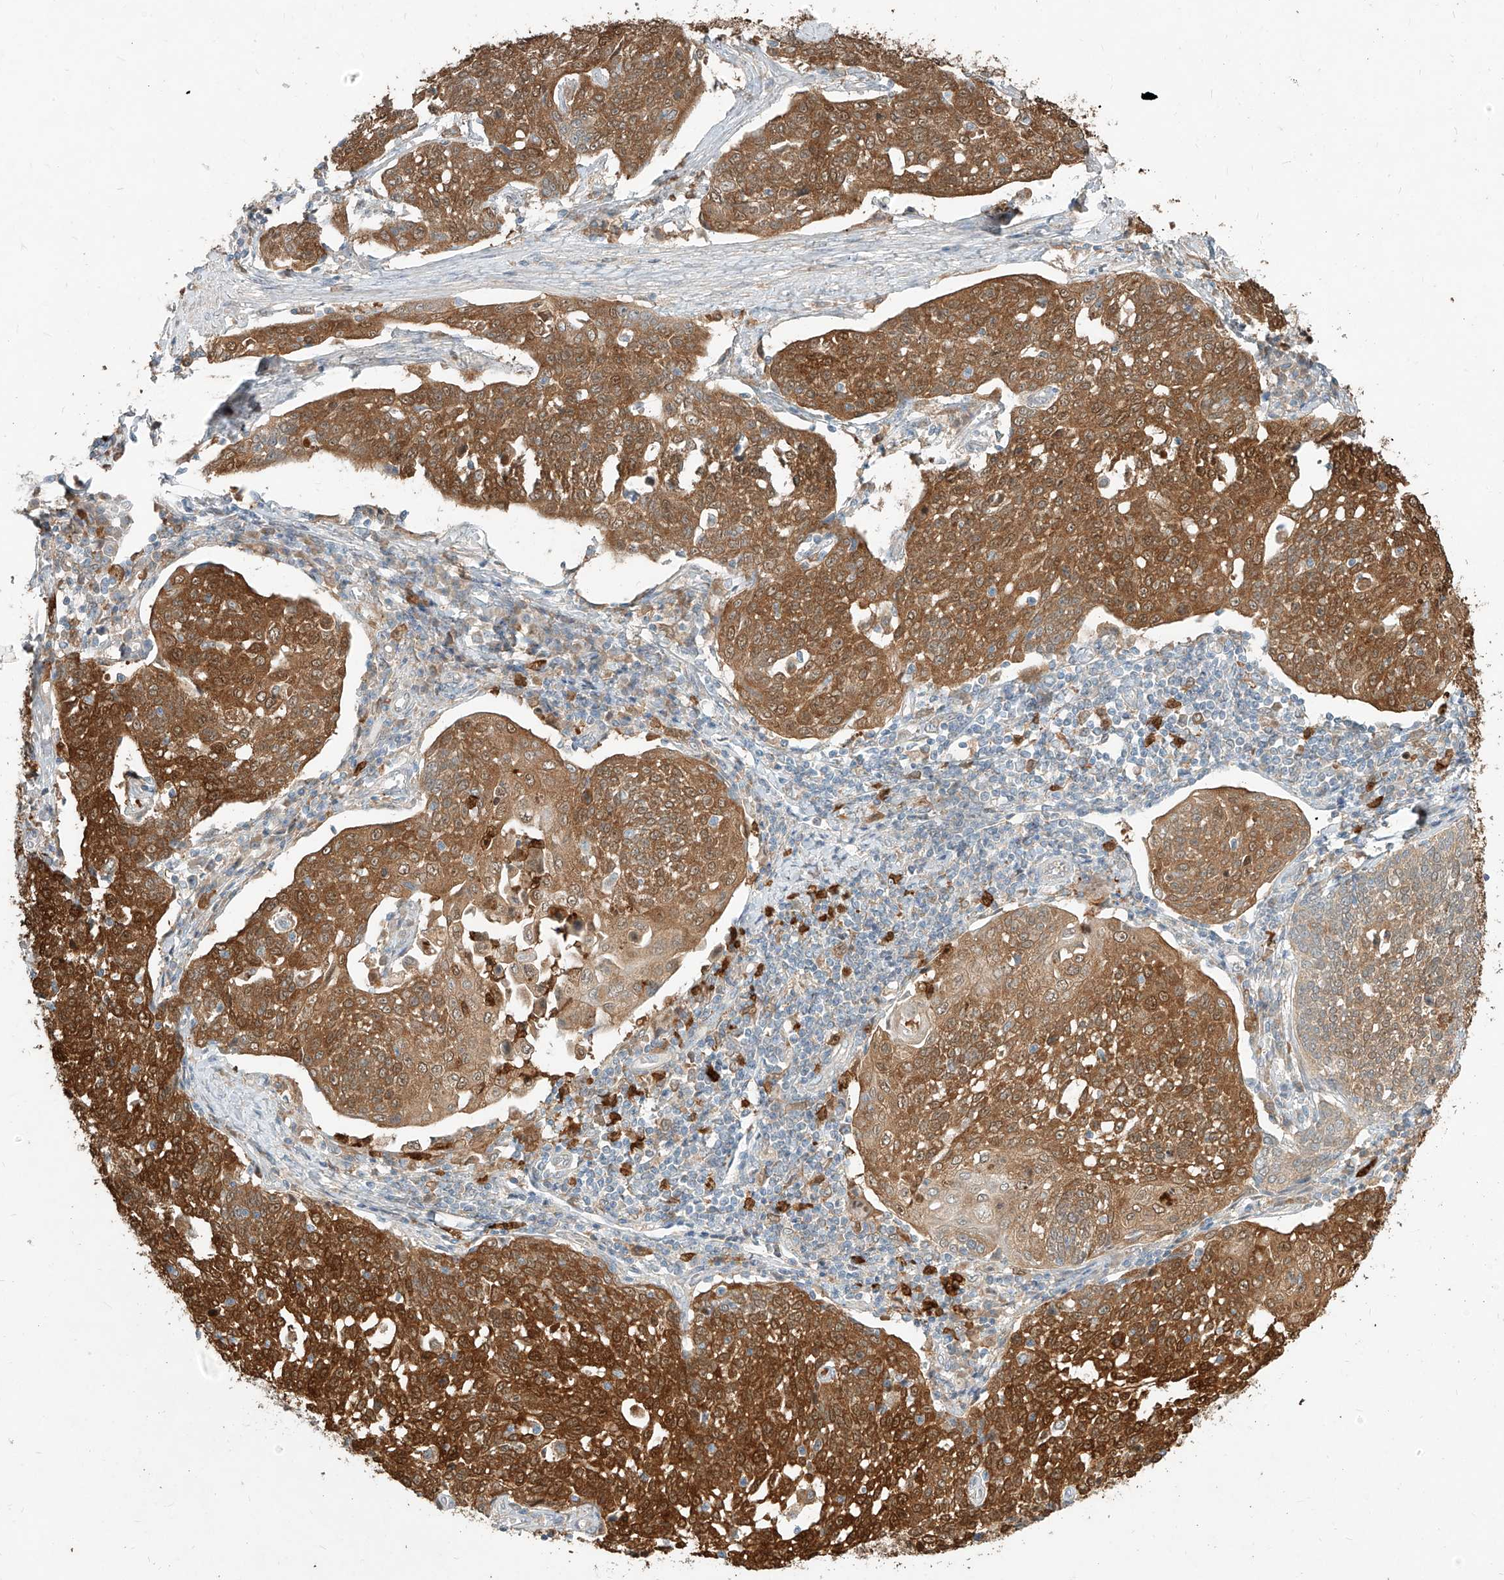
{"staining": {"intensity": "moderate", "quantity": ">75%", "location": "cytoplasmic/membranous"}, "tissue": "cervical cancer", "cell_type": "Tumor cells", "image_type": "cancer", "snomed": [{"axis": "morphology", "description": "Squamous cell carcinoma, NOS"}, {"axis": "topography", "description": "Cervix"}], "caption": "This is an image of IHC staining of cervical cancer, which shows moderate staining in the cytoplasmic/membranous of tumor cells.", "gene": "PGD", "patient": {"sex": "female", "age": 34}}